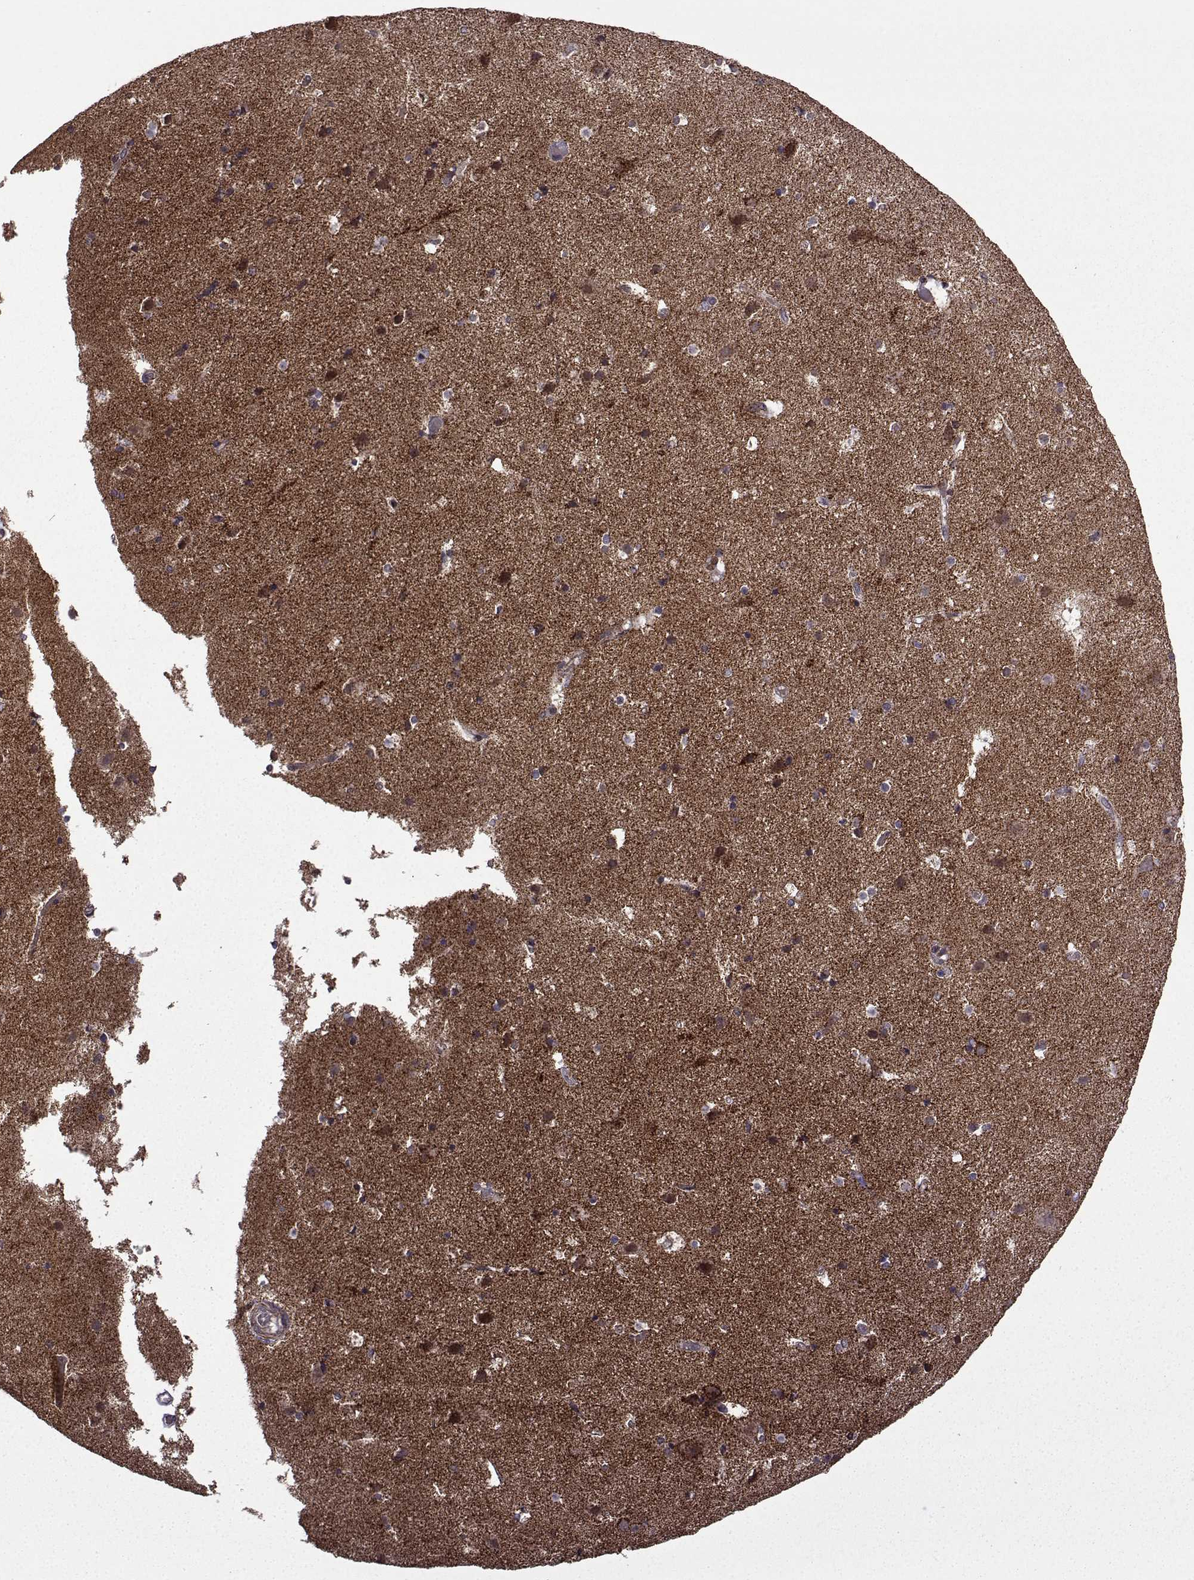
{"staining": {"intensity": "negative", "quantity": "none", "location": "none"}, "tissue": "cerebral cortex", "cell_type": "Endothelial cells", "image_type": "normal", "snomed": [{"axis": "morphology", "description": "Normal tissue, NOS"}, {"axis": "topography", "description": "Cerebral cortex"}], "caption": "Image shows no significant protein expression in endothelial cells of unremarkable cerebral cortex.", "gene": "TAB2", "patient": {"sex": "female", "age": 52}}